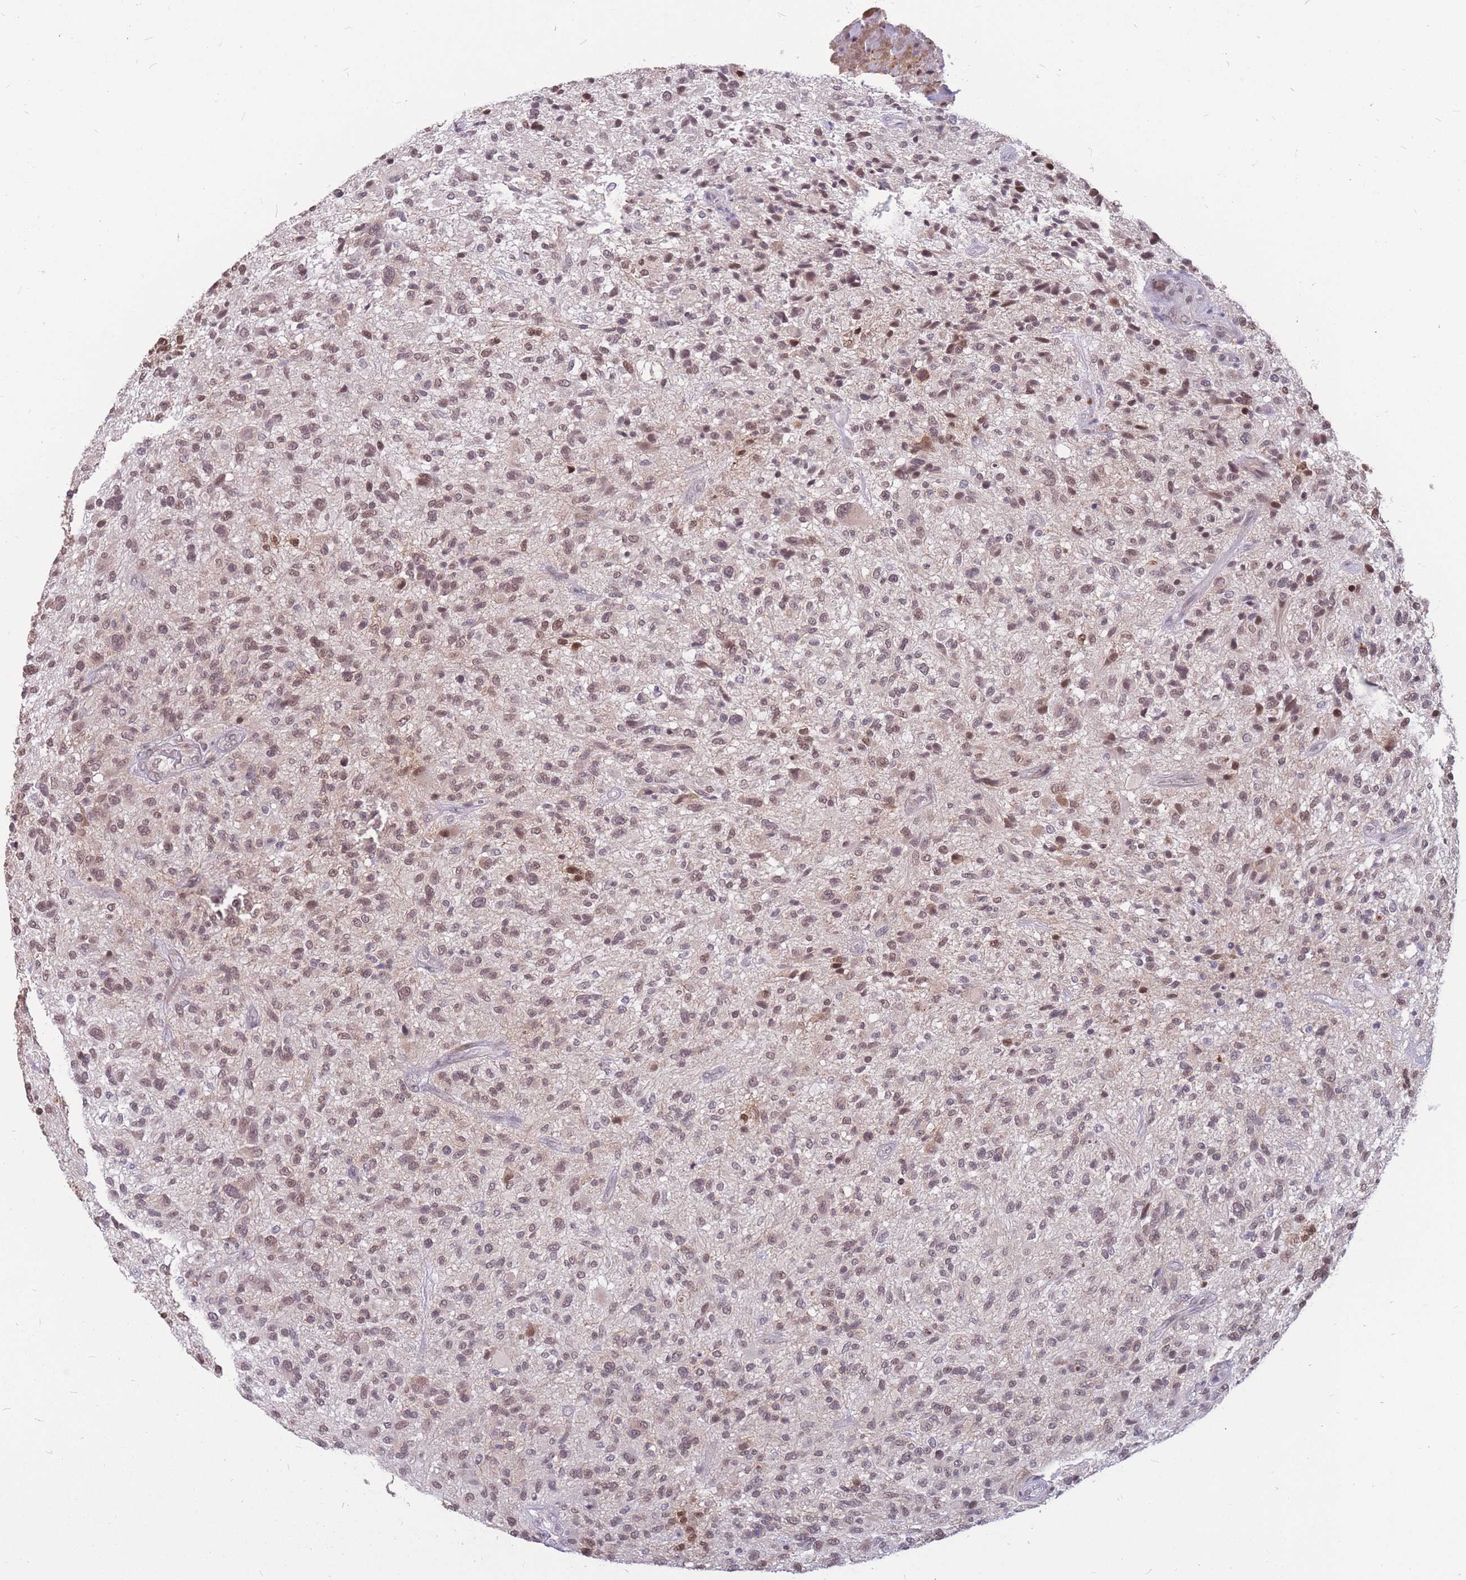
{"staining": {"intensity": "moderate", "quantity": ">75%", "location": "nuclear"}, "tissue": "glioma", "cell_type": "Tumor cells", "image_type": "cancer", "snomed": [{"axis": "morphology", "description": "Glioma, malignant, High grade"}, {"axis": "topography", "description": "Brain"}], "caption": "A brown stain labels moderate nuclear staining of a protein in human high-grade glioma (malignant) tumor cells.", "gene": "ADD2", "patient": {"sex": "male", "age": 47}}